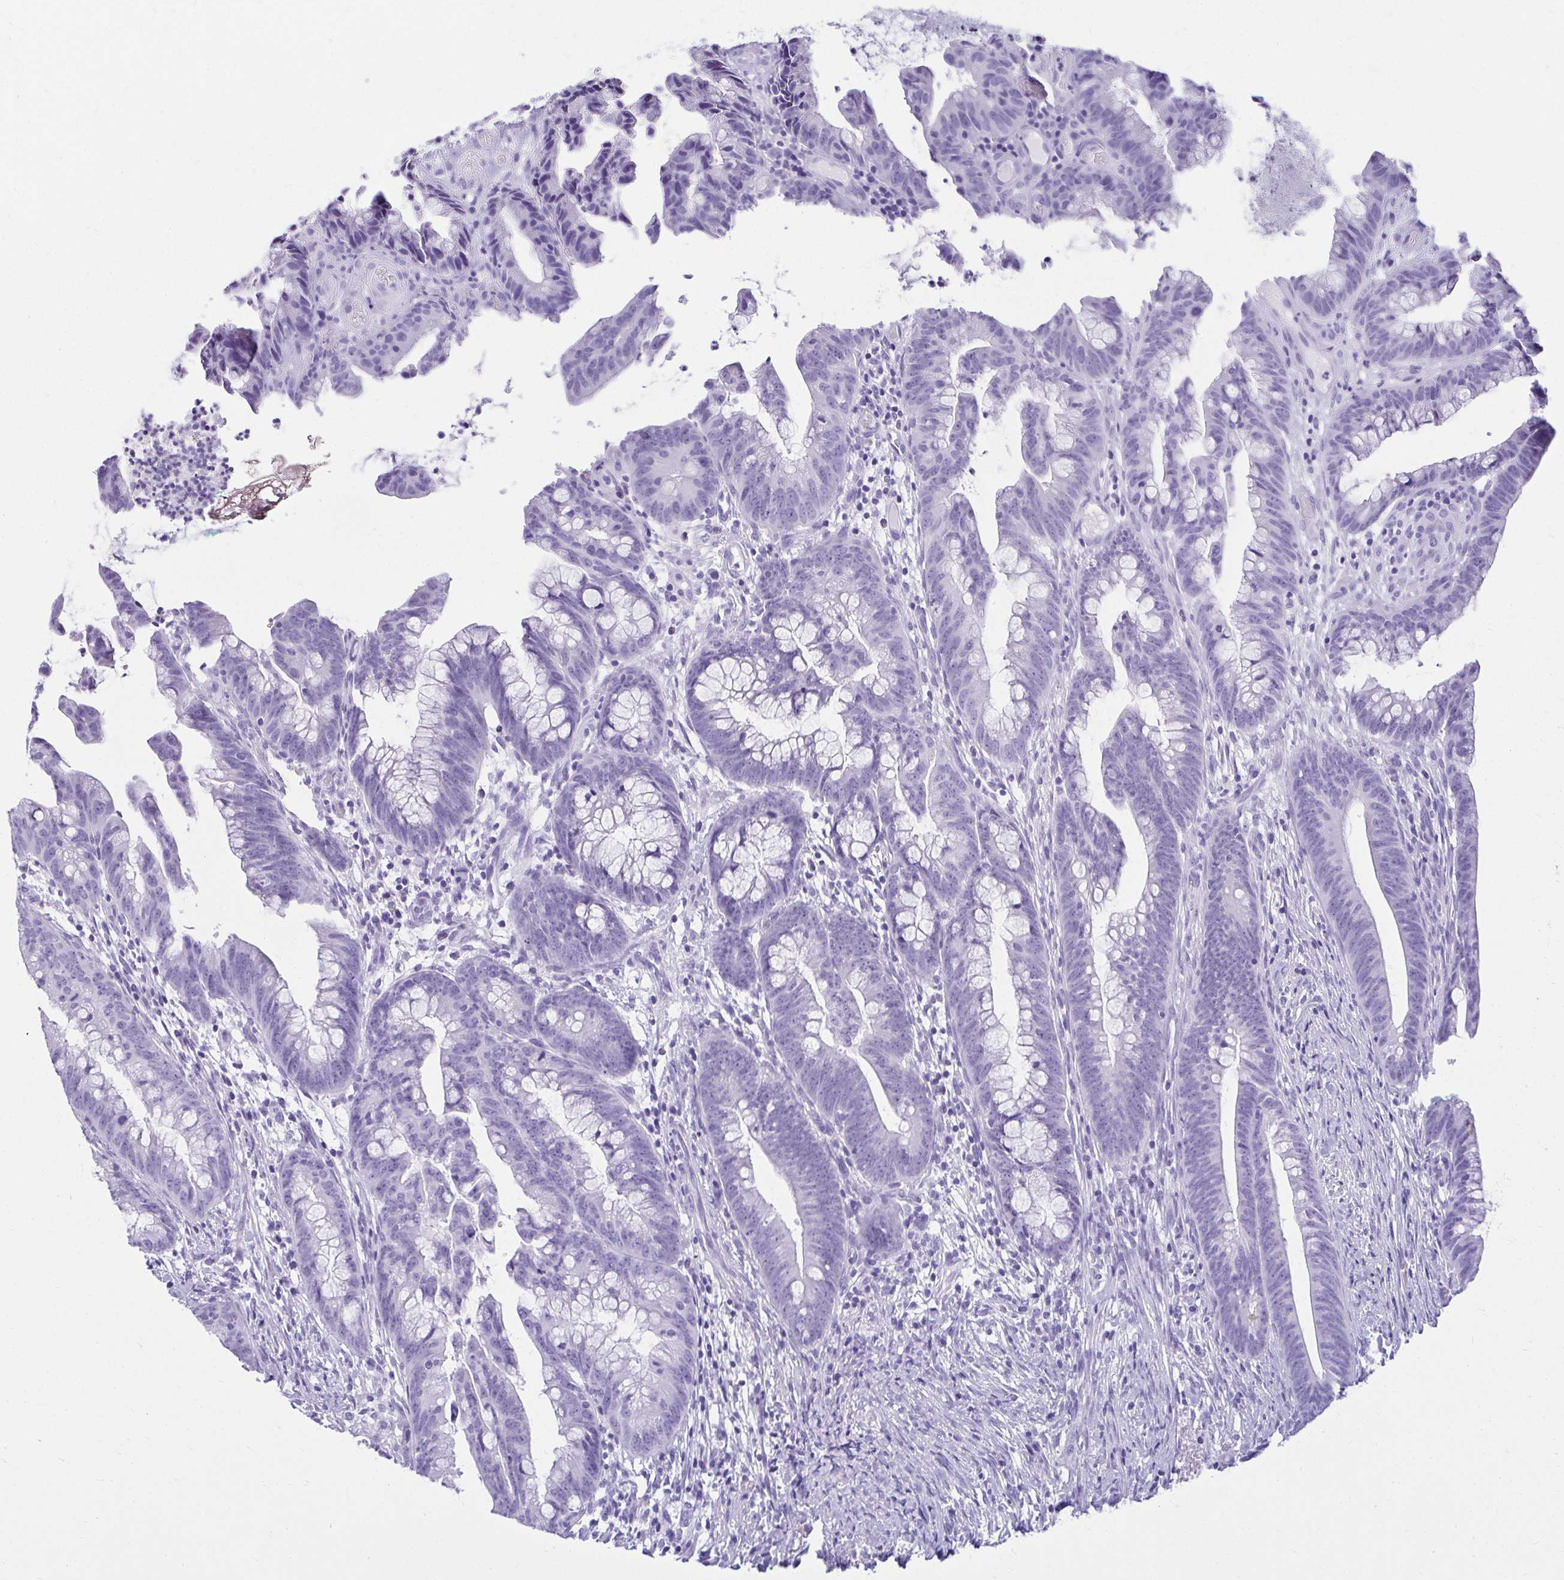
{"staining": {"intensity": "negative", "quantity": "none", "location": "none"}, "tissue": "colorectal cancer", "cell_type": "Tumor cells", "image_type": "cancer", "snomed": [{"axis": "morphology", "description": "Adenocarcinoma, NOS"}, {"axis": "topography", "description": "Colon"}], "caption": "This is an immunohistochemistry (IHC) image of human colorectal cancer. There is no positivity in tumor cells.", "gene": "ATP4B", "patient": {"sex": "male", "age": 62}}